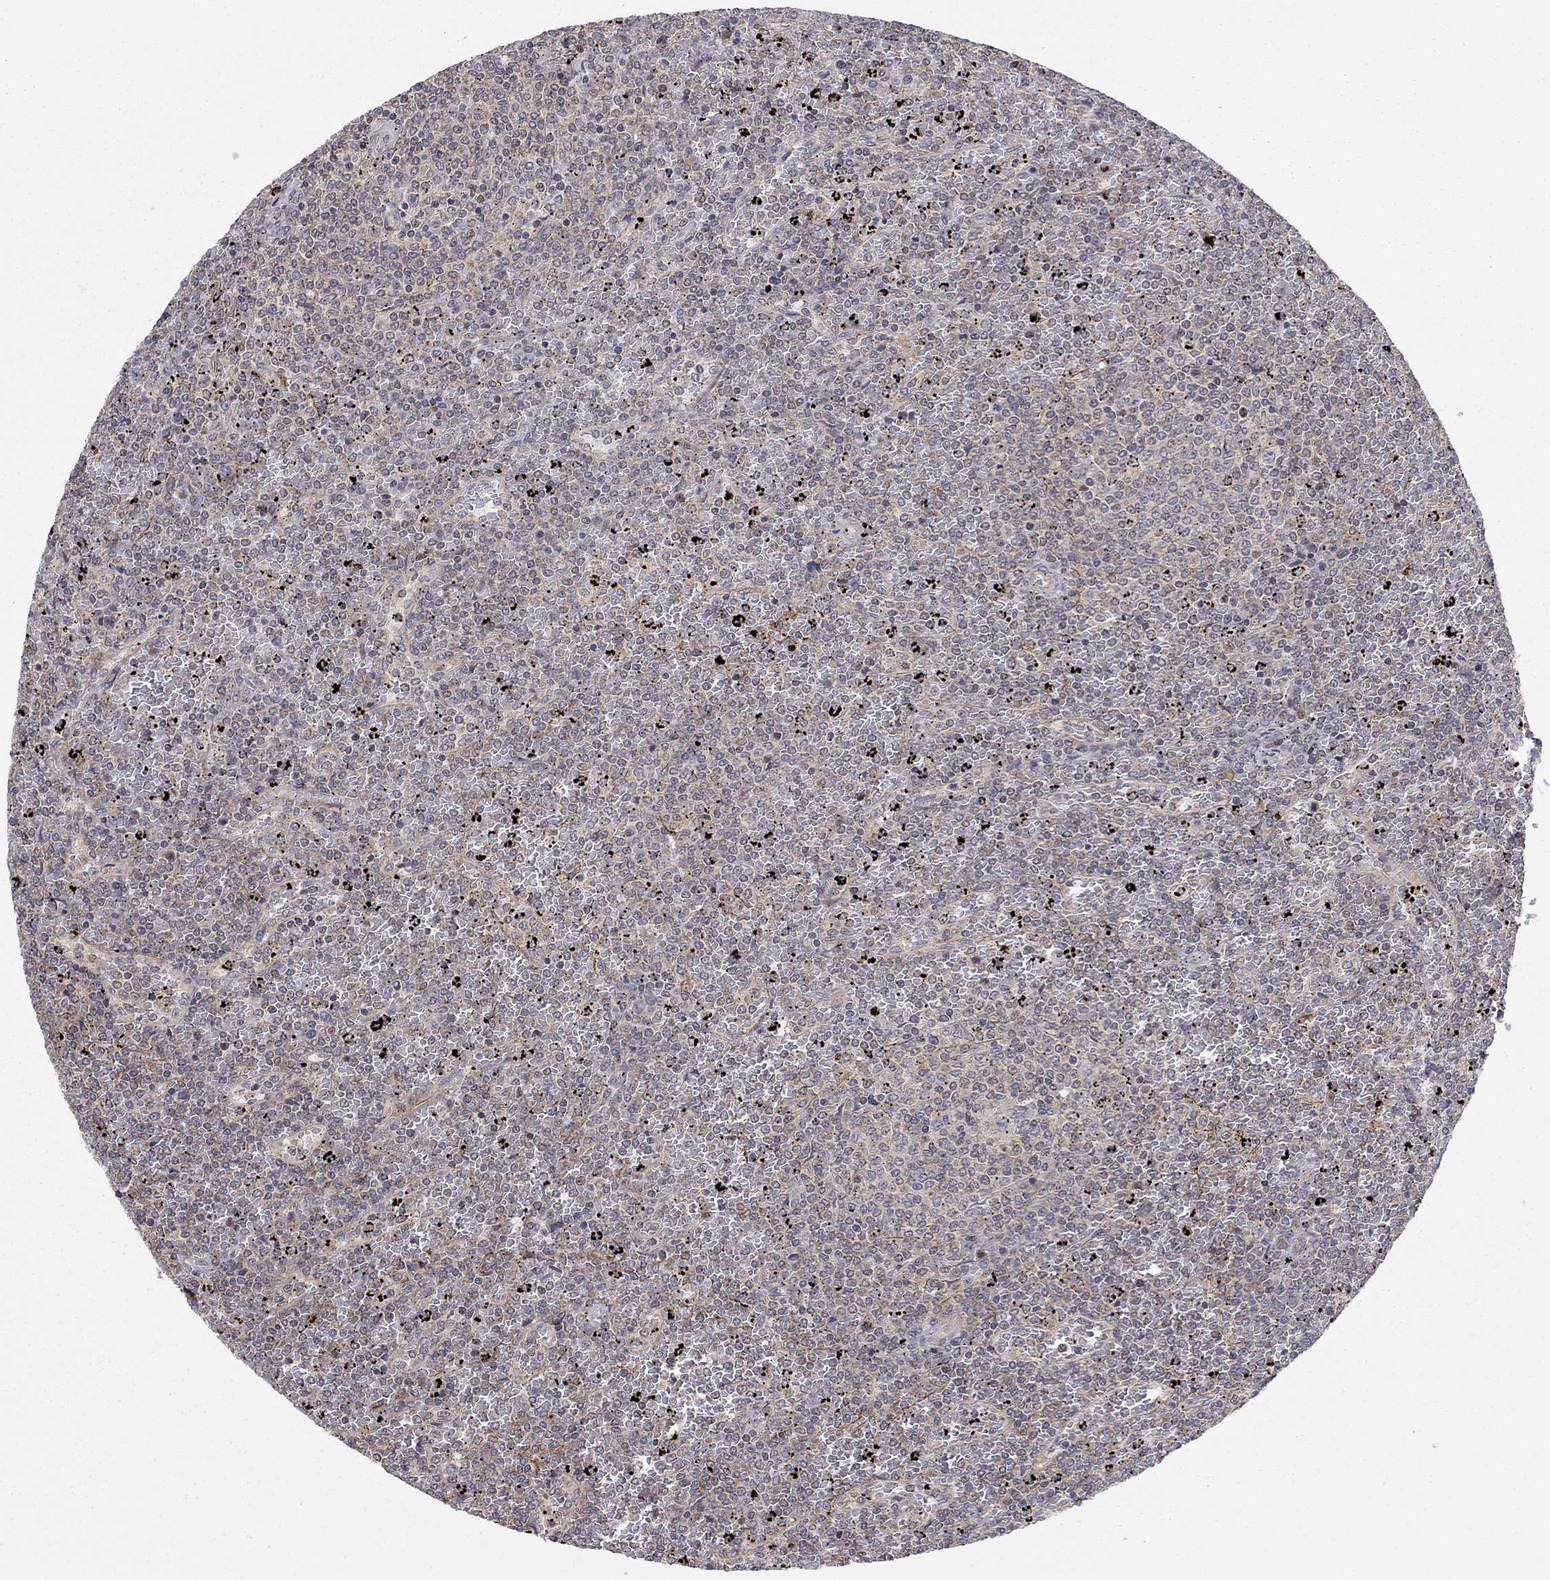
{"staining": {"intensity": "negative", "quantity": "none", "location": "none"}, "tissue": "lymphoma", "cell_type": "Tumor cells", "image_type": "cancer", "snomed": [{"axis": "morphology", "description": "Malignant lymphoma, non-Hodgkin's type, Low grade"}, {"axis": "topography", "description": "Spleen"}], "caption": "The immunohistochemistry (IHC) histopathology image has no significant expression in tumor cells of lymphoma tissue.", "gene": "TDP1", "patient": {"sex": "female", "age": 77}}